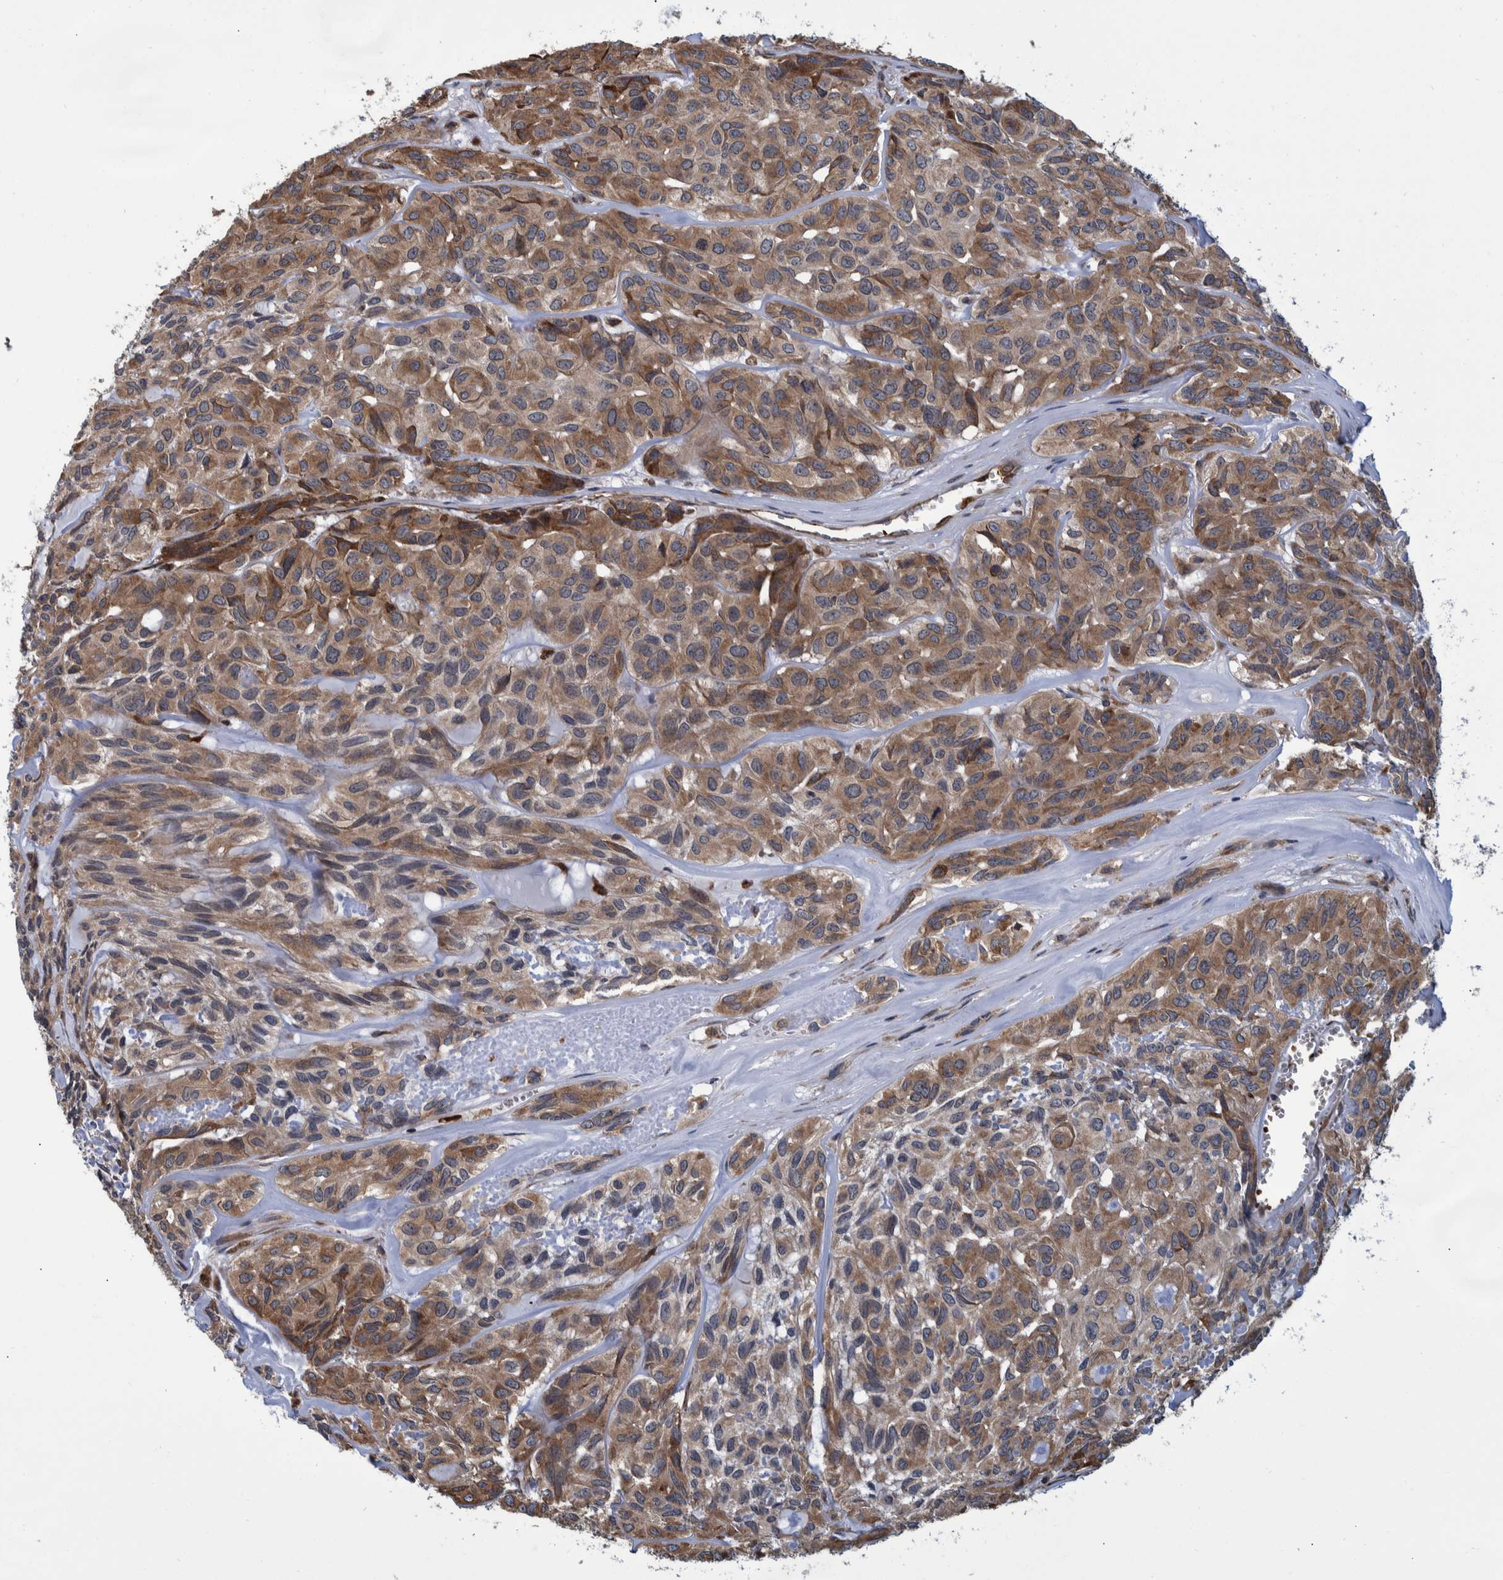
{"staining": {"intensity": "moderate", "quantity": ">75%", "location": "cytoplasmic/membranous"}, "tissue": "head and neck cancer", "cell_type": "Tumor cells", "image_type": "cancer", "snomed": [{"axis": "morphology", "description": "Adenocarcinoma, NOS"}, {"axis": "topography", "description": "Salivary gland, NOS"}, {"axis": "topography", "description": "Head-Neck"}], "caption": "A micrograph of human head and neck adenocarcinoma stained for a protein reveals moderate cytoplasmic/membranous brown staining in tumor cells. (DAB IHC with brightfield microscopy, high magnification).", "gene": "SPAG5", "patient": {"sex": "female", "age": 76}}